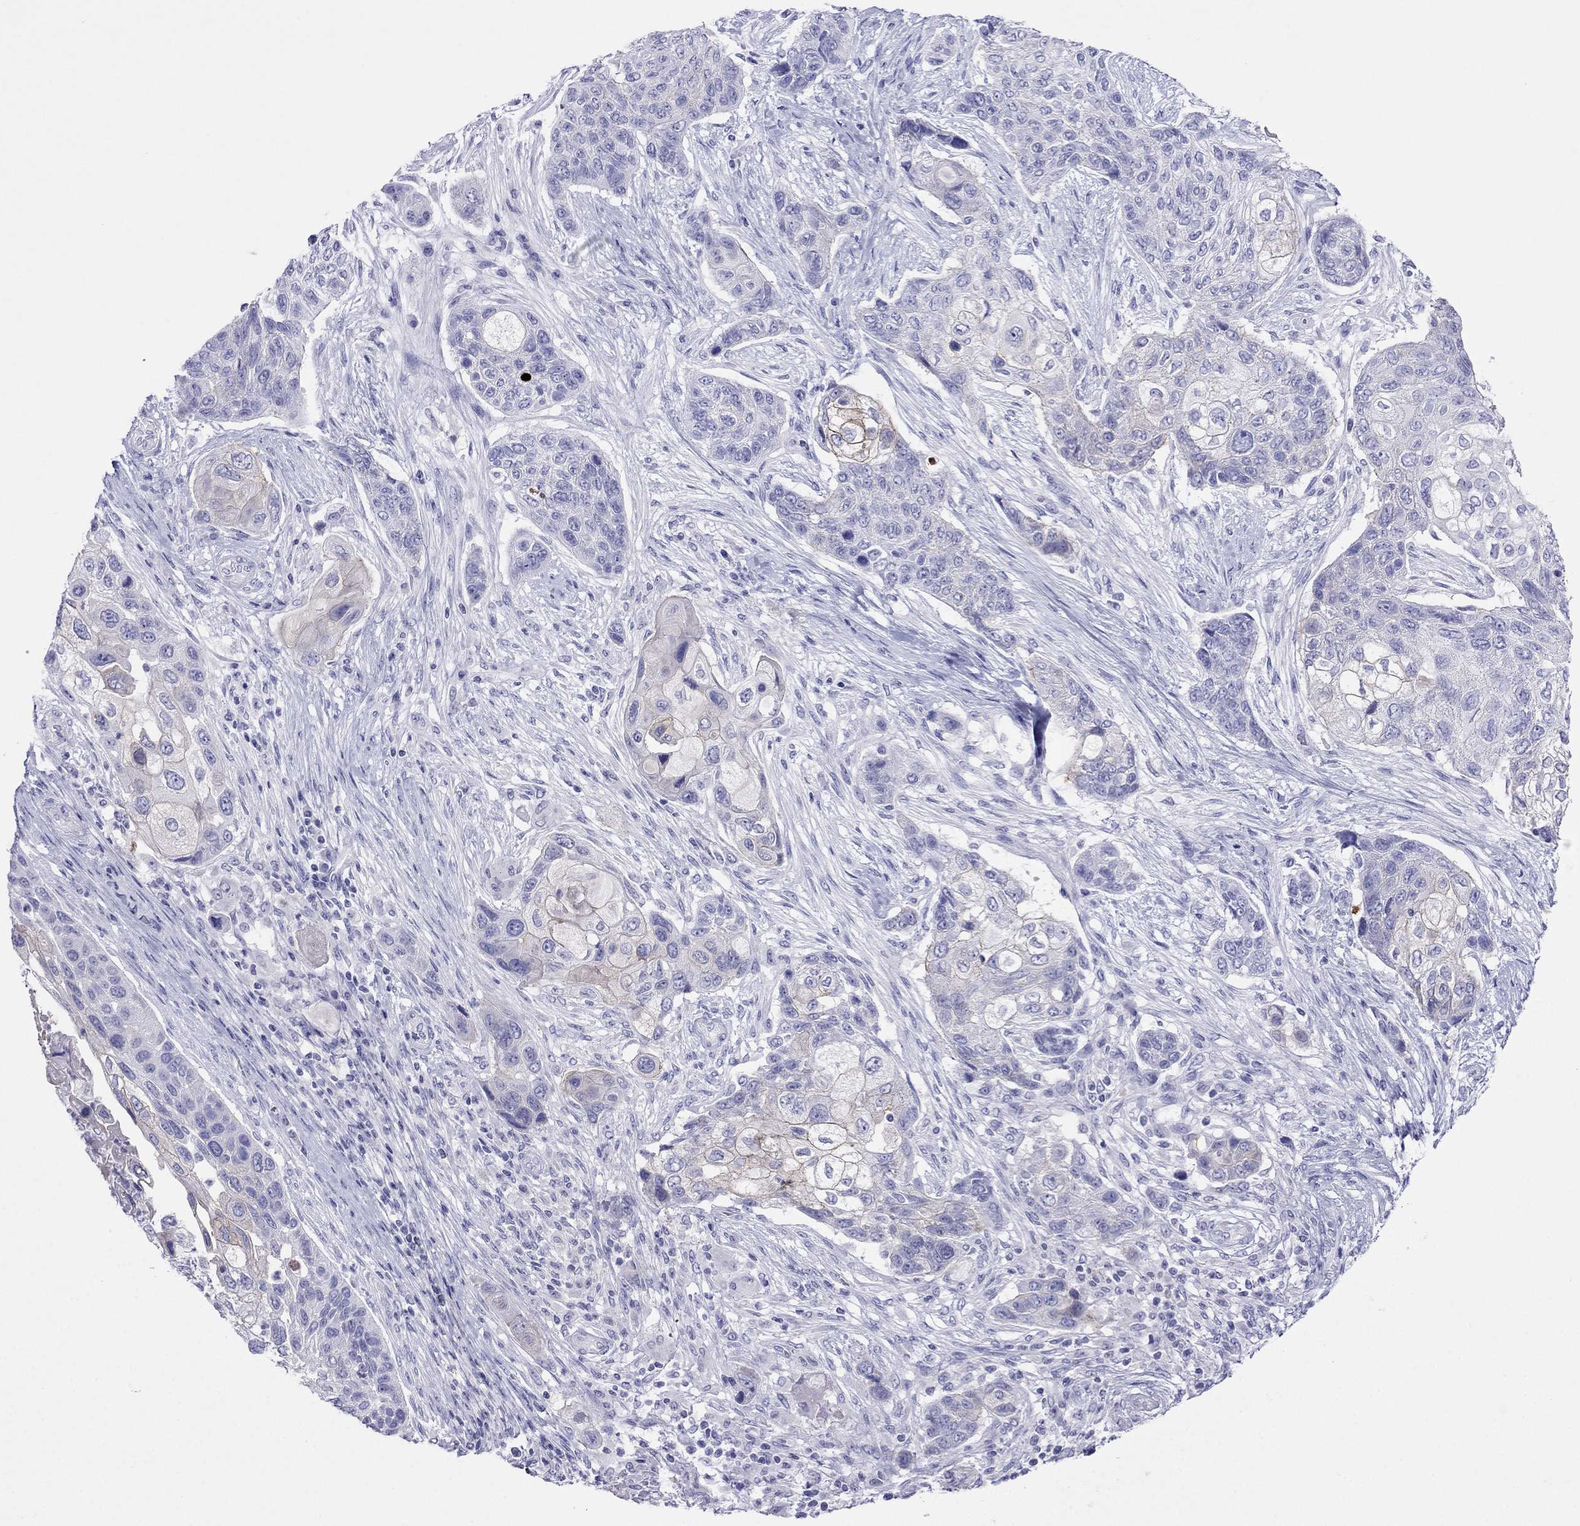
{"staining": {"intensity": "negative", "quantity": "none", "location": "none"}, "tissue": "lung cancer", "cell_type": "Tumor cells", "image_type": "cancer", "snomed": [{"axis": "morphology", "description": "Squamous cell carcinoma, NOS"}, {"axis": "topography", "description": "Lung"}], "caption": "Tumor cells are negative for brown protein staining in lung cancer (squamous cell carcinoma).", "gene": "PCDHA6", "patient": {"sex": "male", "age": 69}}